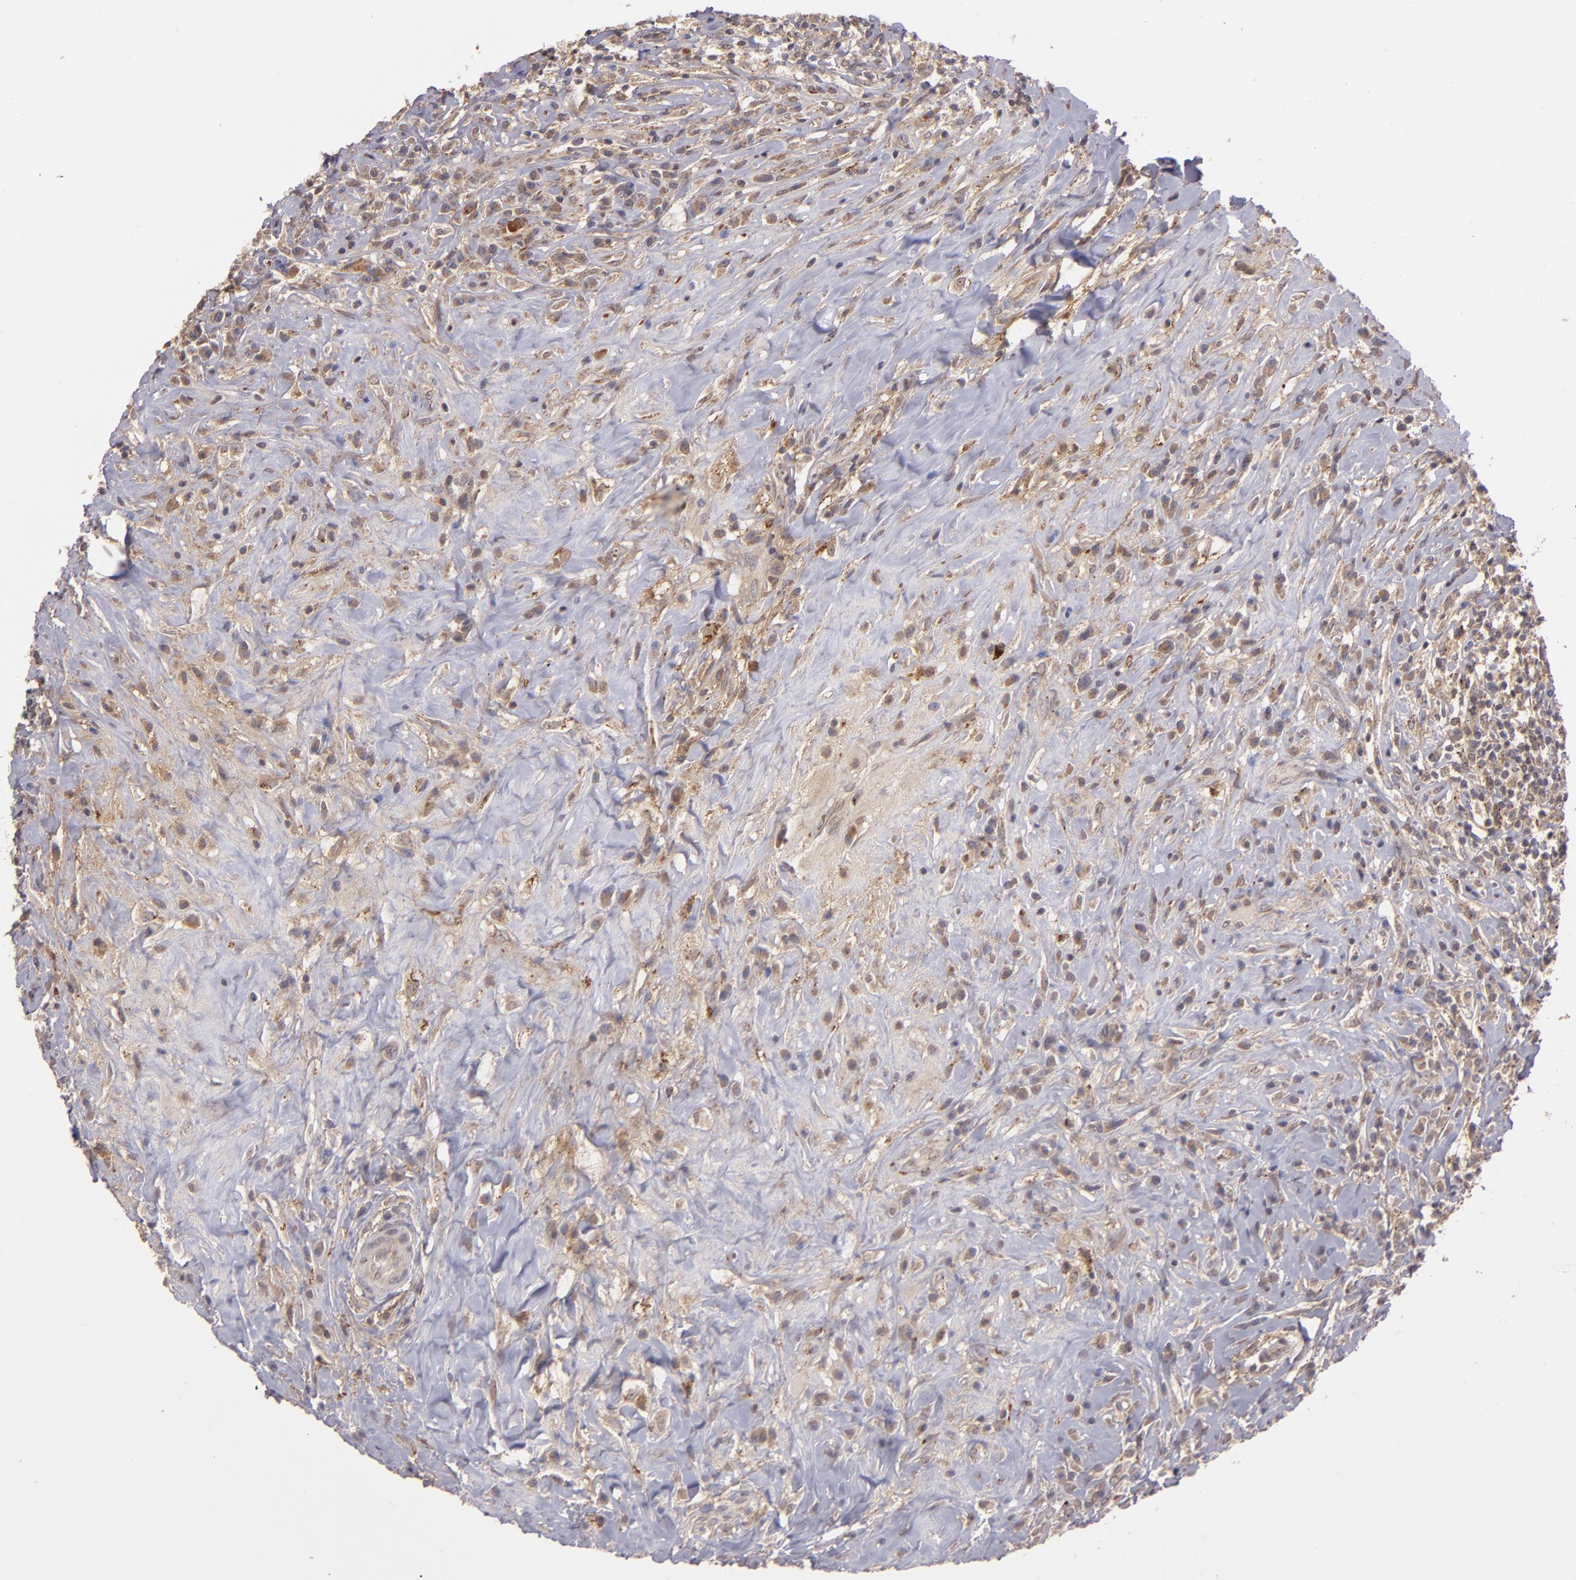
{"staining": {"intensity": "moderate", "quantity": "25%-75%", "location": "cytoplasmic/membranous"}, "tissue": "lymphoma", "cell_type": "Tumor cells", "image_type": "cancer", "snomed": [{"axis": "morphology", "description": "Hodgkin's disease, NOS"}, {"axis": "topography", "description": "Lymph node"}], "caption": "A high-resolution image shows immunohistochemistry staining of lymphoma, which demonstrates moderate cytoplasmic/membranous expression in about 25%-75% of tumor cells.", "gene": "ZFYVE1", "patient": {"sex": "female", "age": 25}}